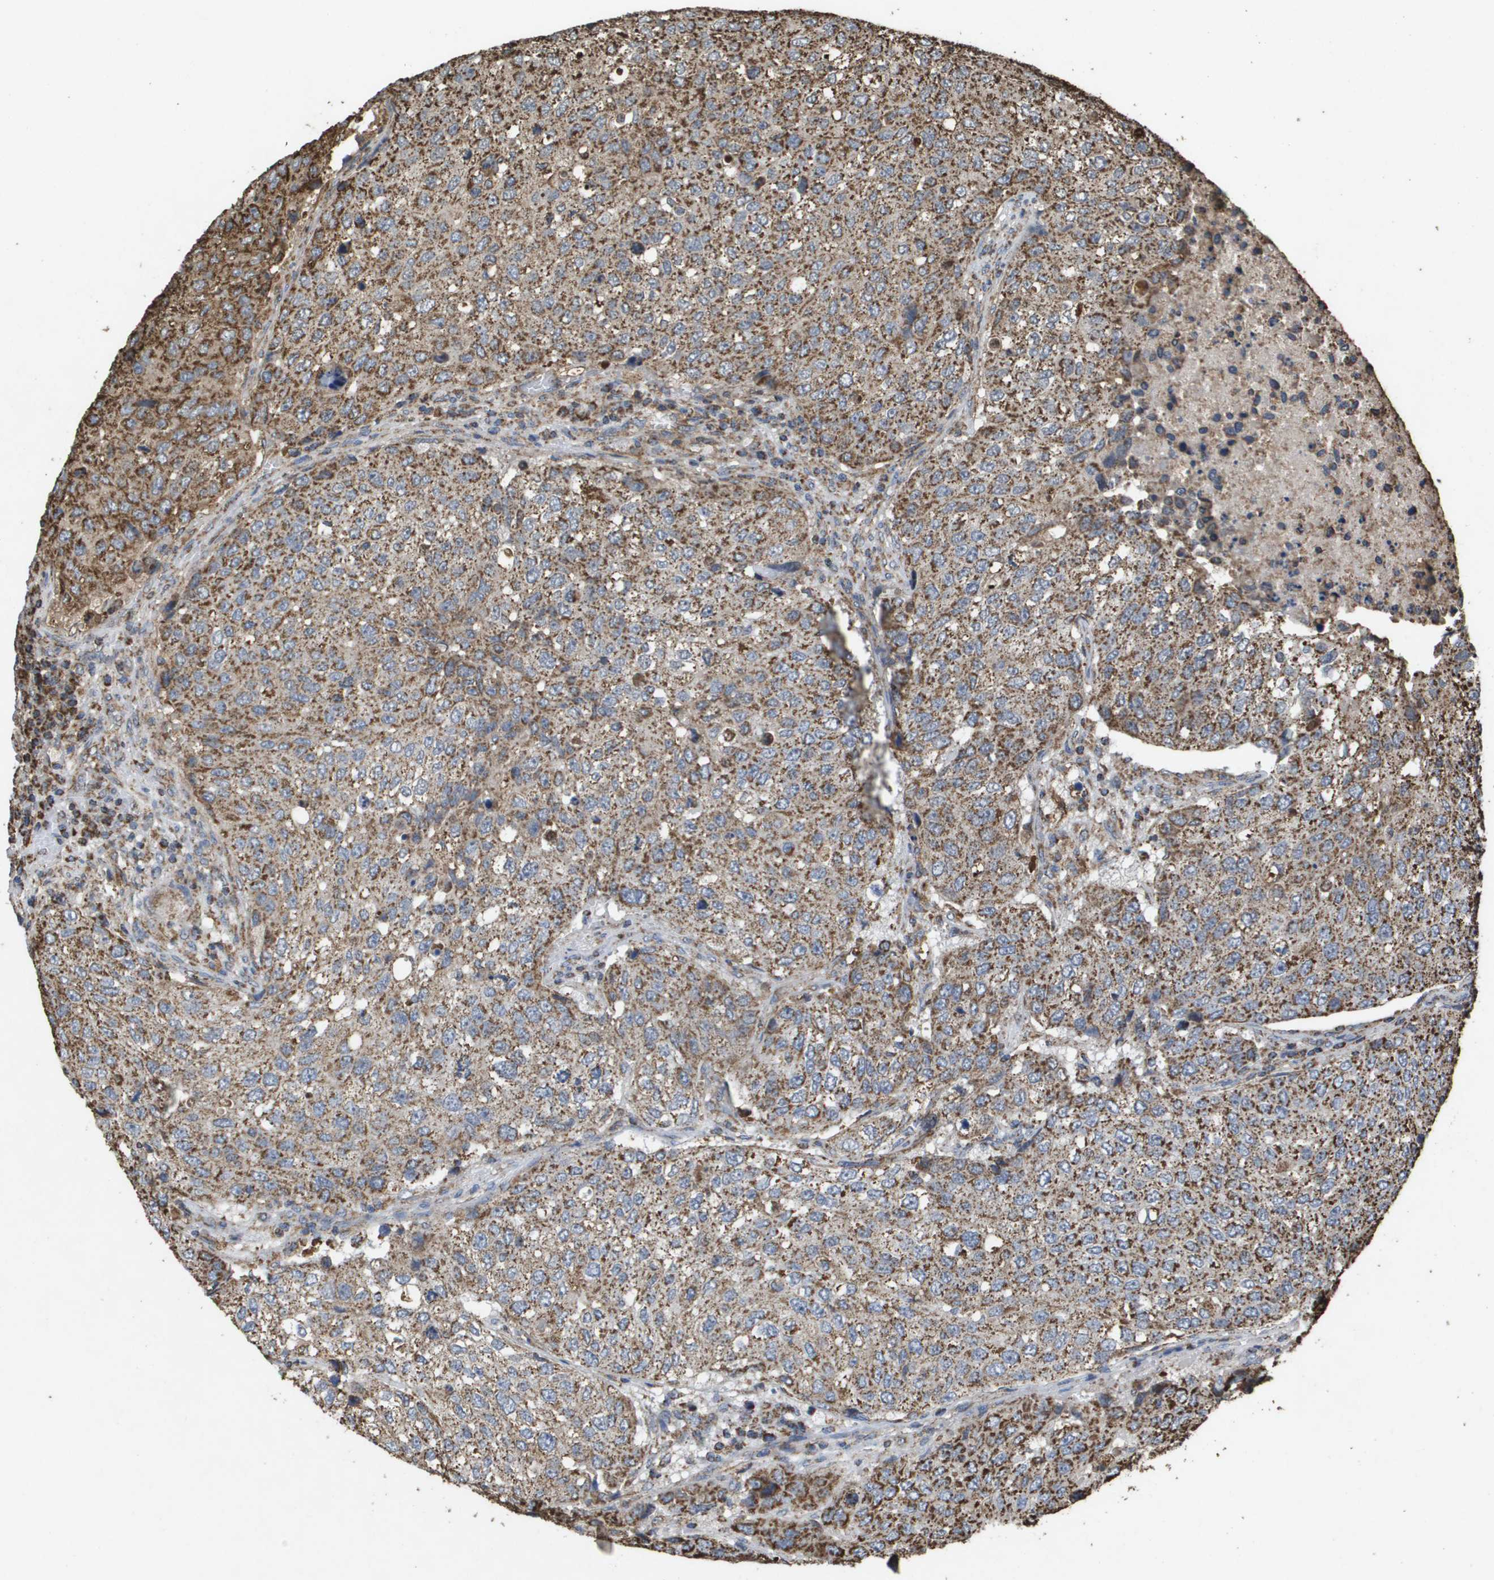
{"staining": {"intensity": "moderate", "quantity": ">75%", "location": "cytoplasmic/membranous"}, "tissue": "urothelial cancer", "cell_type": "Tumor cells", "image_type": "cancer", "snomed": [{"axis": "morphology", "description": "Urothelial carcinoma, High grade"}, {"axis": "topography", "description": "Lymph node"}, {"axis": "topography", "description": "Urinary bladder"}], "caption": "A brown stain labels moderate cytoplasmic/membranous expression of a protein in urothelial cancer tumor cells.", "gene": "HSPE1", "patient": {"sex": "male", "age": 51}}